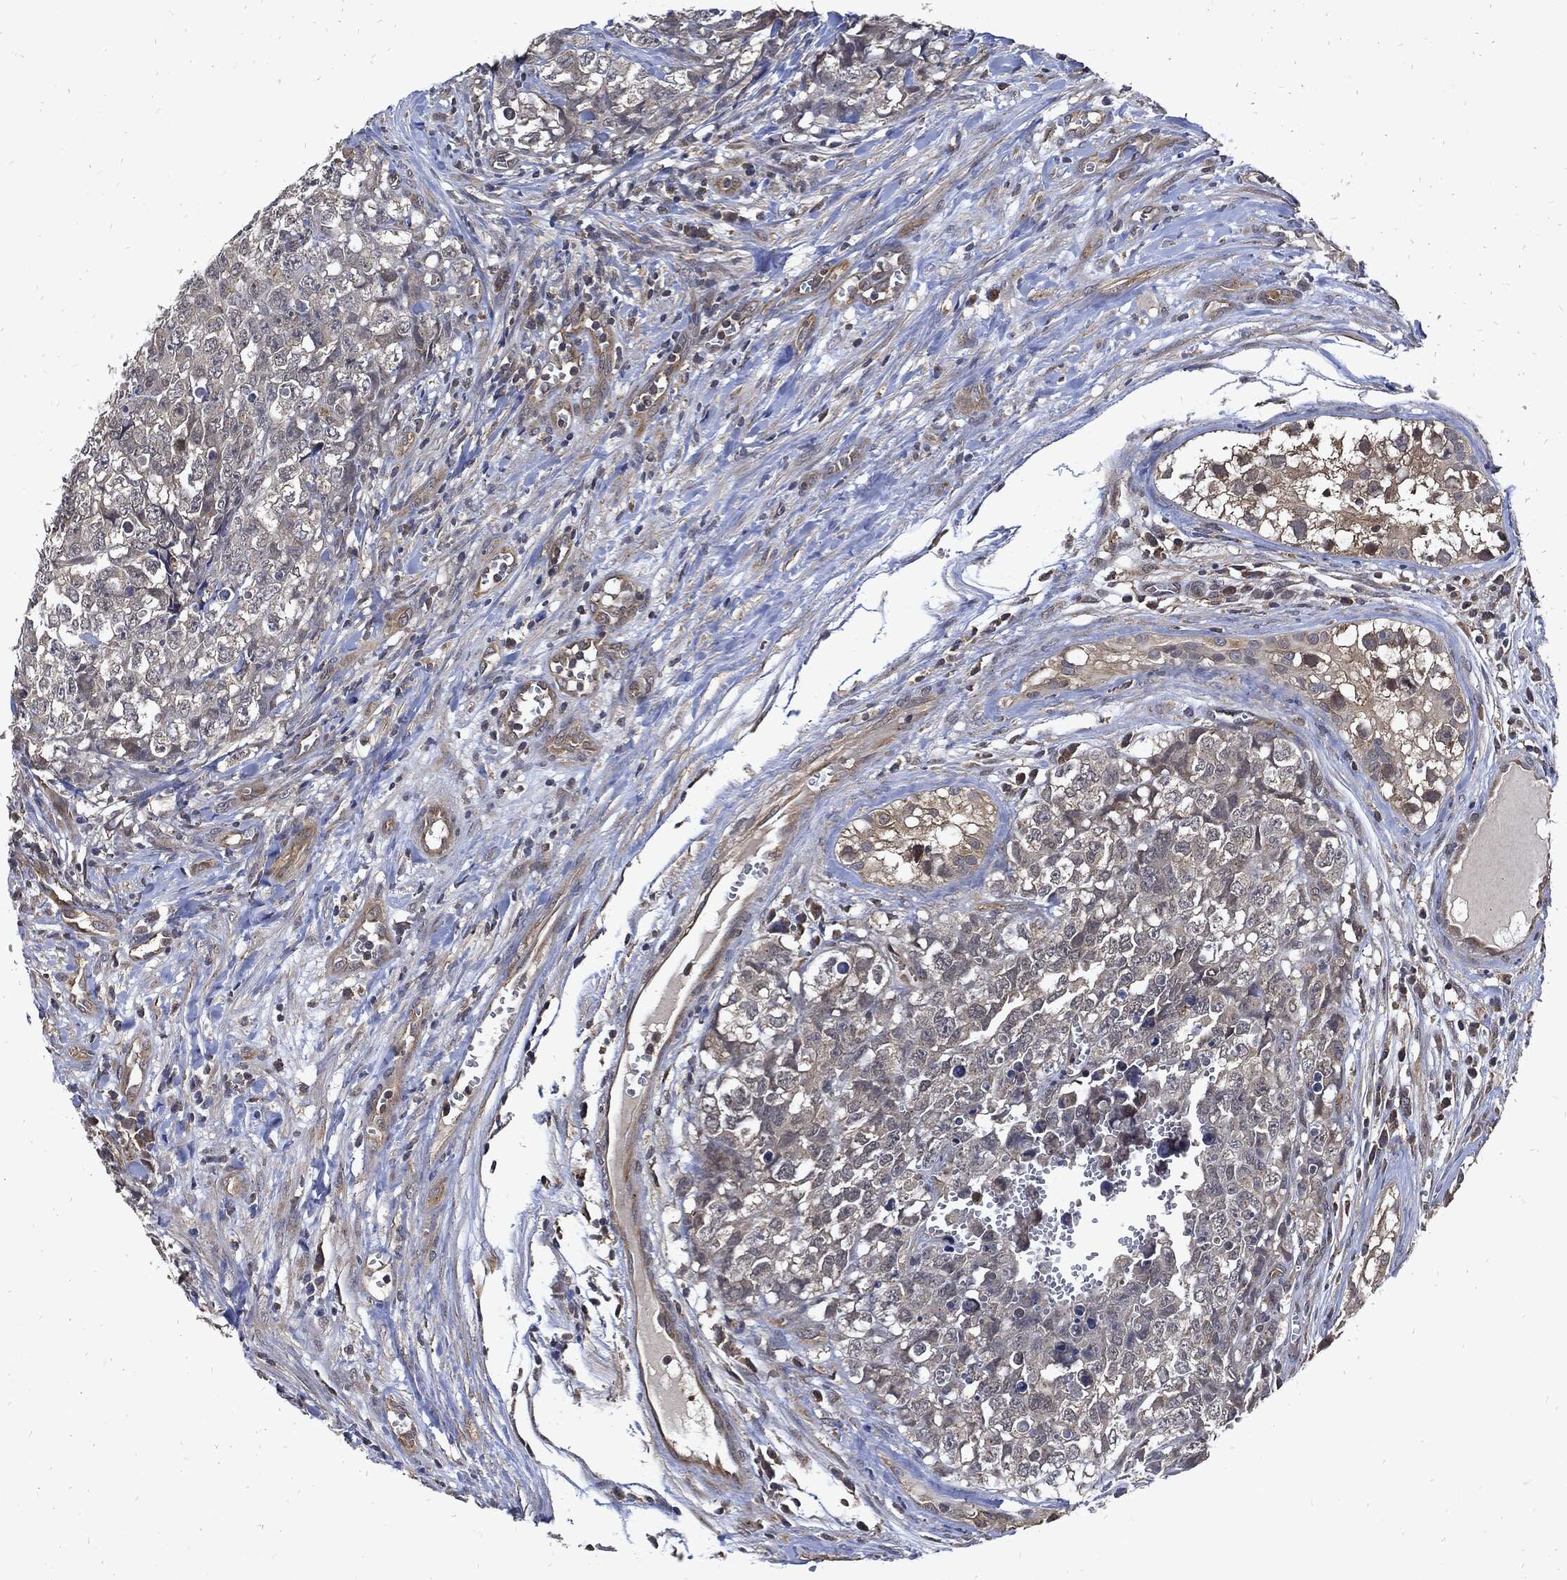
{"staining": {"intensity": "negative", "quantity": "none", "location": "none"}, "tissue": "testis cancer", "cell_type": "Tumor cells", "image_type": "cancer", "snomed": [{"axis": "morphology", "description": "Carcinoma, Embryonal, NOS"}, {"axis": "topography", "description": "Testis"}], "caption": "Tumor cells are negative for protein expression in human testis cancer.", "gene": "DCTN1", "patient": {"sex": "male", "age": 23}}